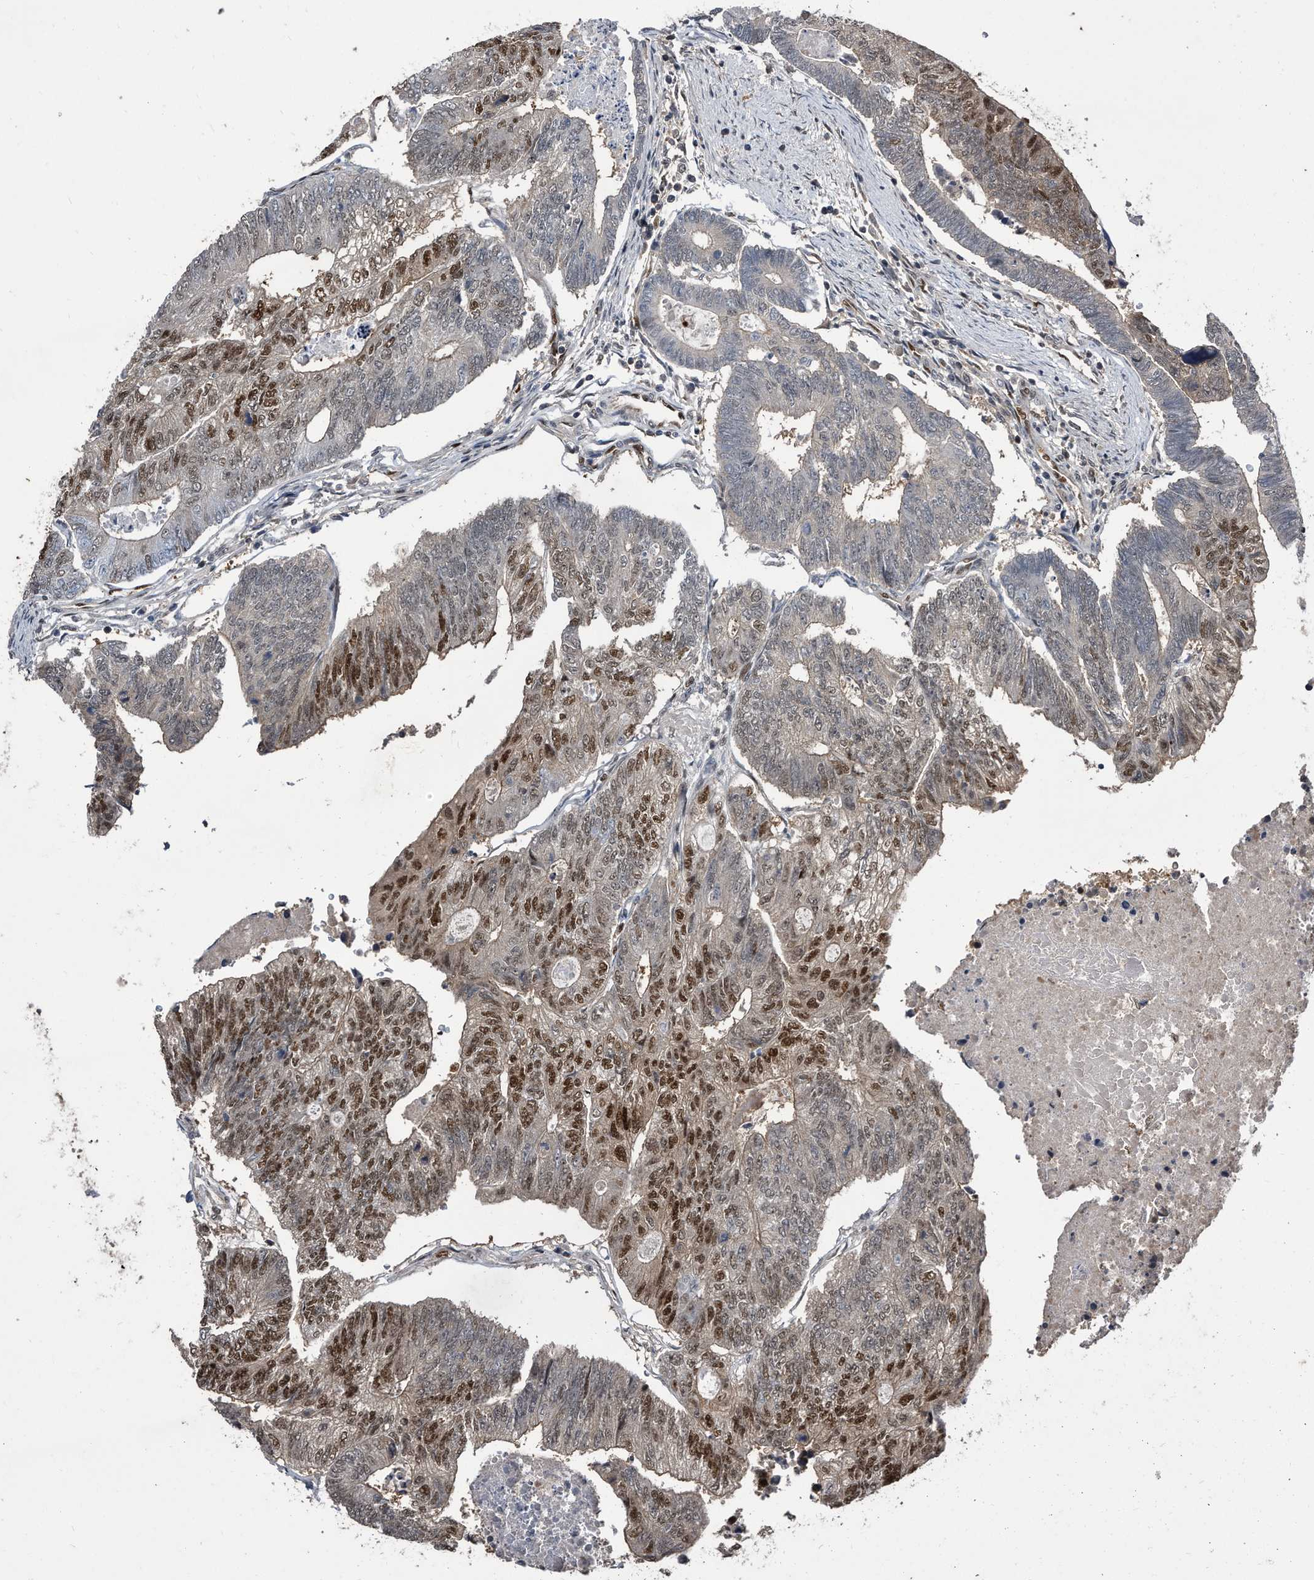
{"staining": {"intensity": "moderate", "quantity": "25%-75%", "location": "nuclear"}, "tissue": "colorectal cancer", "cell_type": "Tumor cells", "image_type": "cancer", "snomed": [{"axis": "morphology", "description": "Adenocarcinoma, NOS"}, {"axis": "topography", "description": "Colon"}], "caption": "Colorectal adenocarcinoma was stained to show a protein in brown. There is medium levels of moderate nuclear staining in about 25%-75% of tumor cells. The protein of interest is stained brown, and the nuclei are stained in blue (DAB IHC with brightfield microscopy, high magnification).", "gene": "RAD23B", "patient": {"sex": "female", "age": 67}}